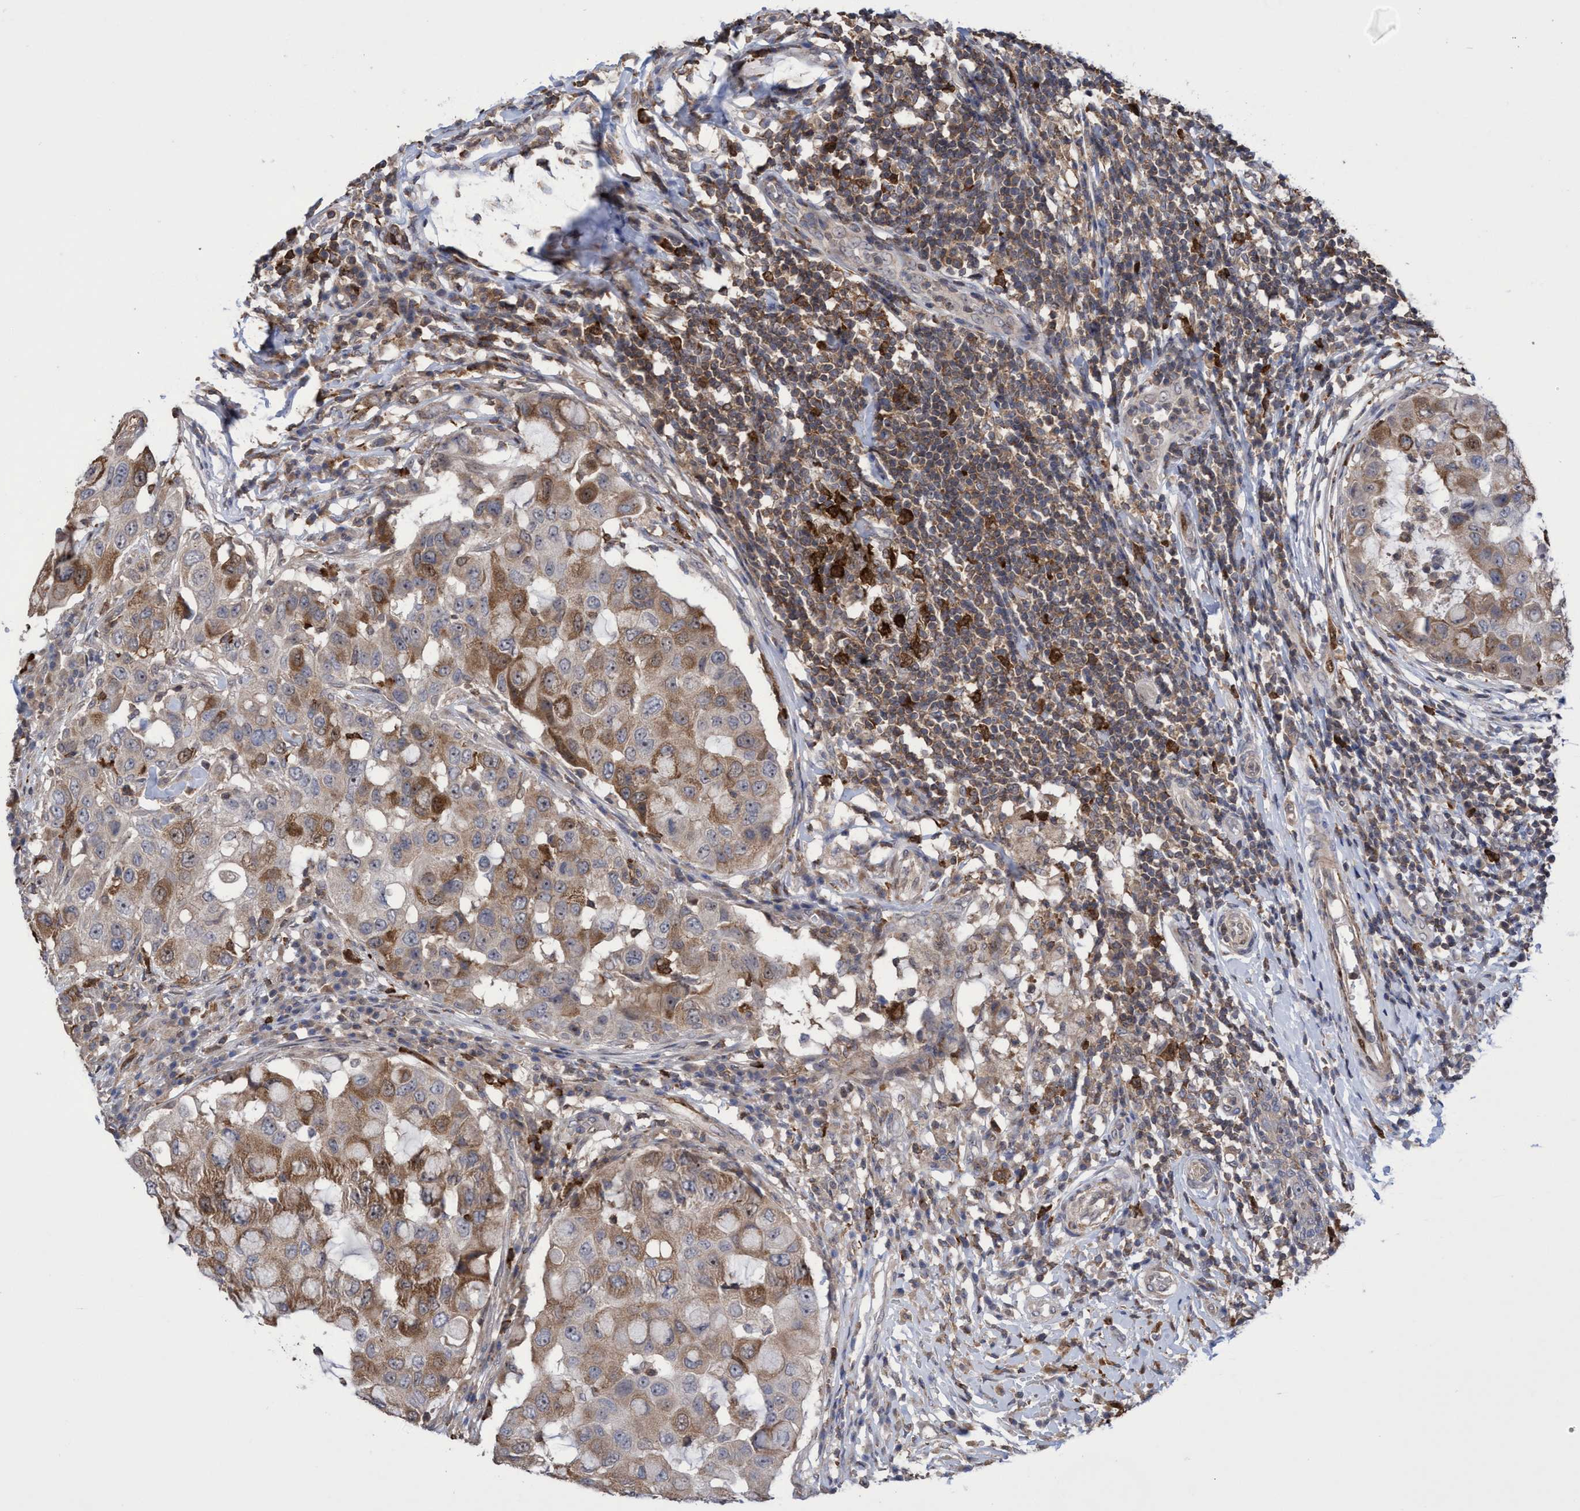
{"staining": {"intensity": "moderate", "quantity": ">75%", "location": "cytoplasmic/membranous,nuclear"}, "tissue": "breast cancer", "cell_type": "Tumor cells", "image_type": "cancer", "snomed": [{"axis": "morphology", "description": "Duct carcinoma"}, {"axis": "topography", "description": "Breast"}], "caption": "Moderate cytoplasmic/membranous and nuclear staining is seen in approximately >75% of tumor cells in breast cancer (invasive ductal carcinoma).", "gene": "SLBP", "patient": {"sex": "female", "age": 27}}